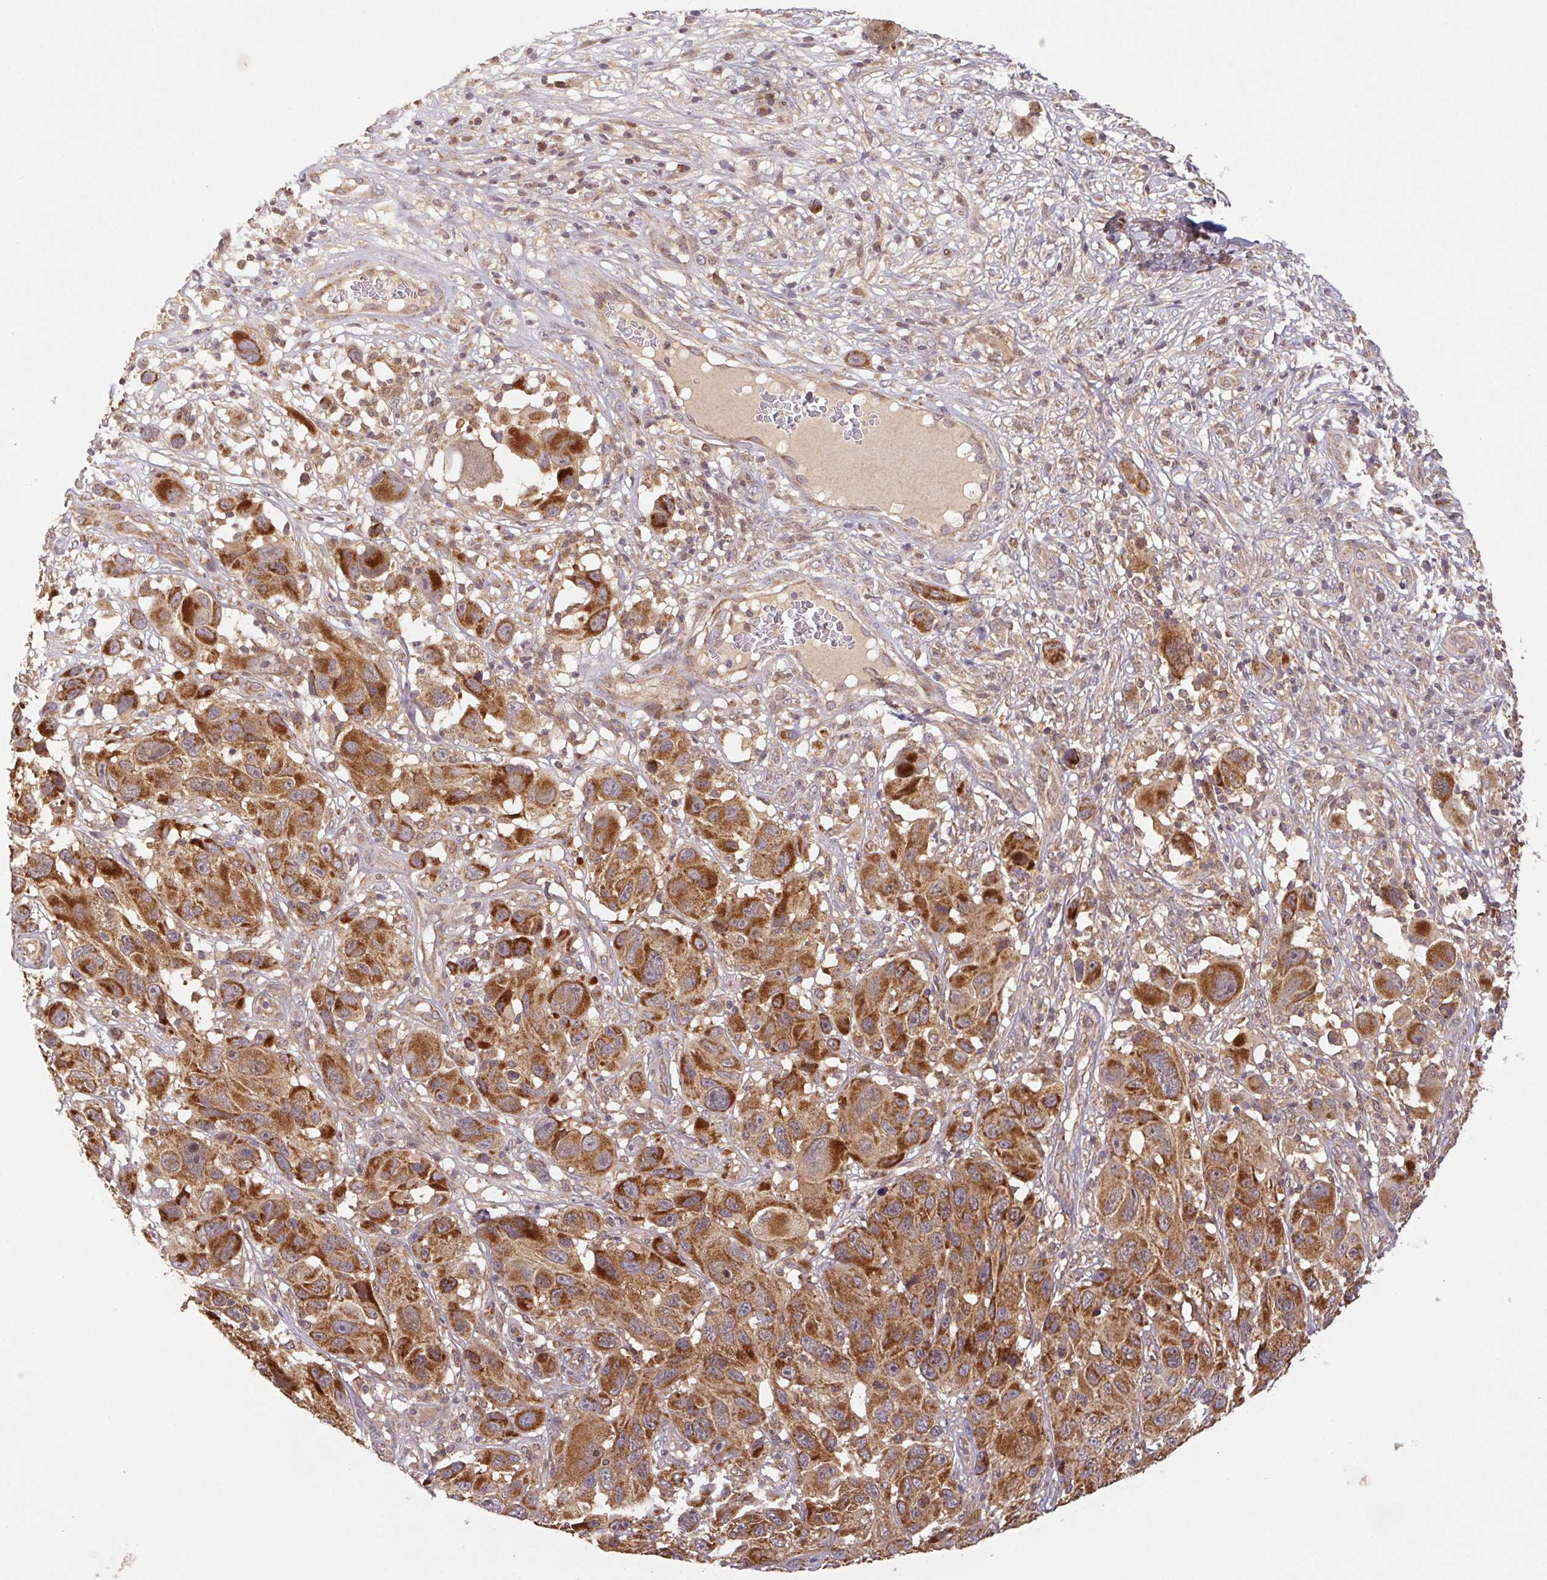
{"staining": {"intensity": "strong", "quantity": ">75%", "location": "cytoplasmic/membranous"}, "tissue": "melanoma", "cell_type": "Tumor cells", "image_type": "cancer", "snomed": [{"axis": "morphology", "description": "Malignant melanoma, NOS"}, {"axis": "topography", "description": "Skin"}], "caption": "Immunohistochemical staining of melanoma reveals strong cytoplasmic/membranous protein staining in approximately >75% of tumor cells. (IHC, brightfield microscopy, high magnification).", "gene": "MTHFD1", "patient": {"sex": "male", "age": 53}}